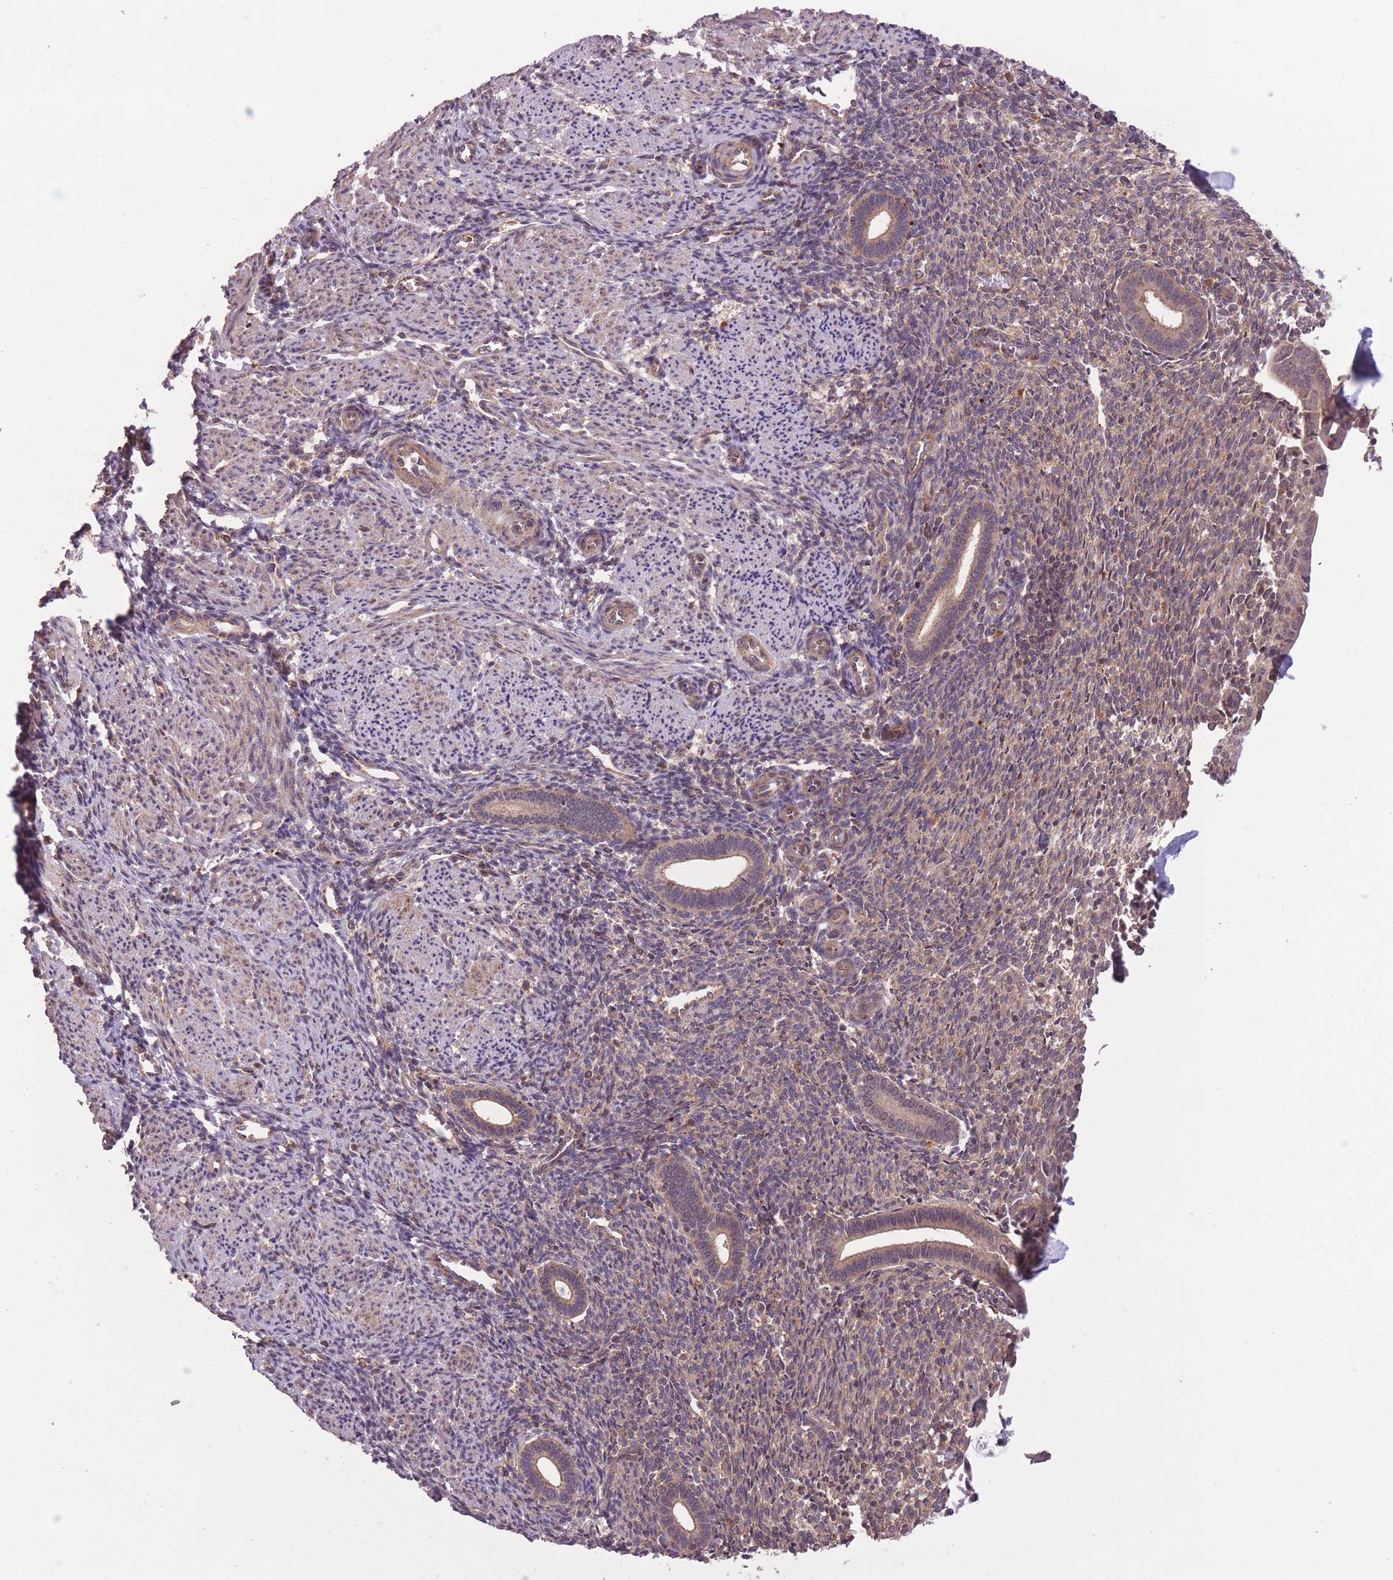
{"staining": {"intensity": "weak", "quantity": "25%-75%", "location": "cytoplasmic/membranous"}, "tissue": "endometrium", "cell_type": "Cells in endometrial stroma", "image_type": "normal", "snomed": [{"axis": "morphology", "description": "Normal tissue, NOS"}, {"axis": "topography", "description": "Endometrium"}], "caption": "Protein staining by immunohistochemistry reveals weak cytoplasmic/membranous positivity in approximately 25%-75% of cells in endometrial stroma in normal endometrium. Using DAB (brown) and hematoxylin (blue) stains, captured at high magnification using brightfield microscopy.", "gene": "POLR3F", "patient": {"sex": "female", "age": 32}}